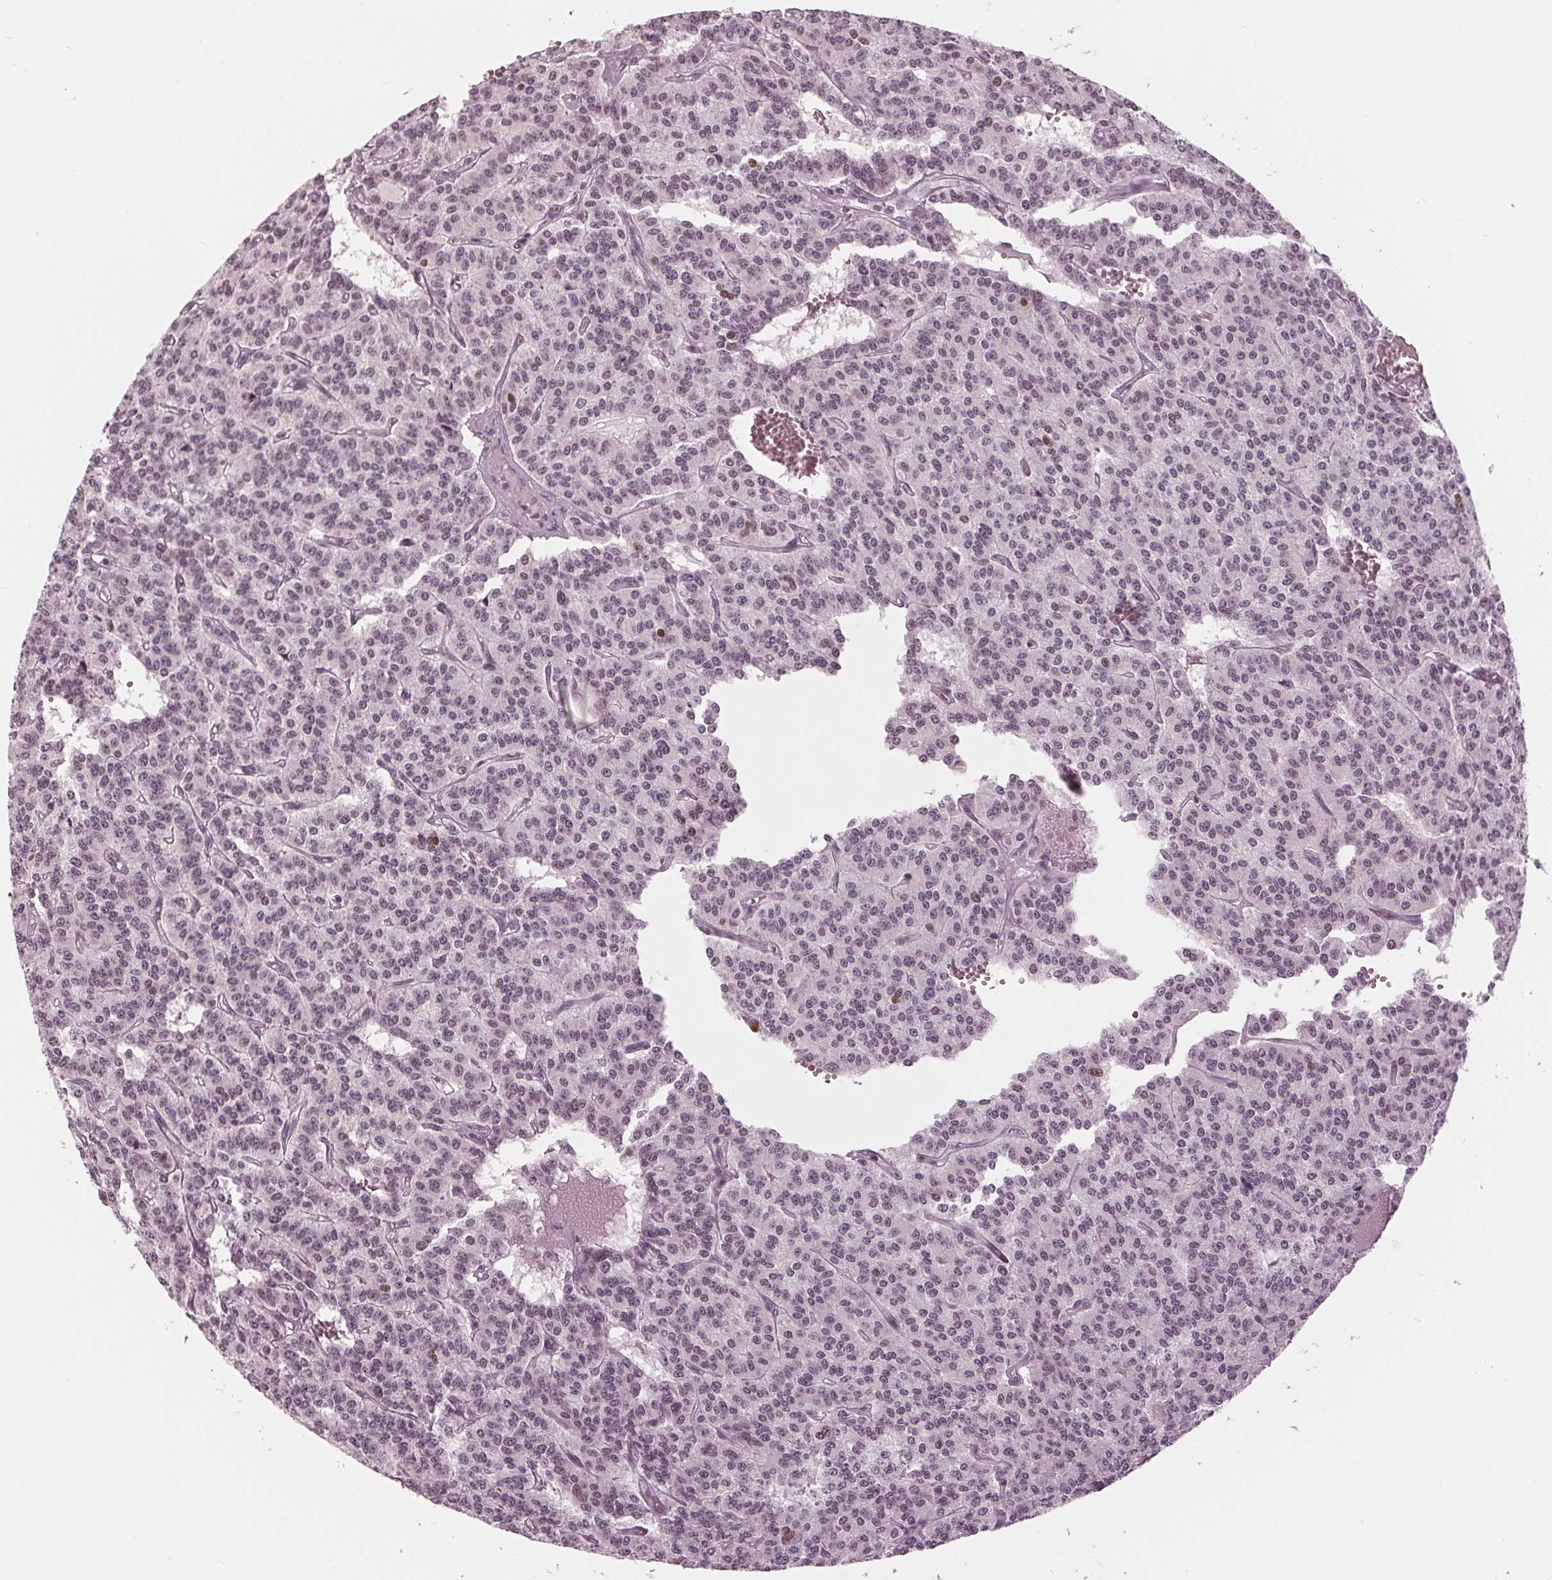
{"staining": {"intensity": "weak", "quantity": "<25%", "location": "nuclear"}, "tissue": "carcinoid", "cell_type": "Tumor cells", "image_type": "cancer", "snomed": [{"axis": "morphology", "description": "Carcinoid, malignant, NOS"}, {"axis": "topography", "description": "Lung"}], "caption": "Immunohistochemical staining of human malignant carcinoid displays no significant positivity in tumor cells.", "gene": "DNMT3L", "patient": {"sex": "female", "age": 71}}